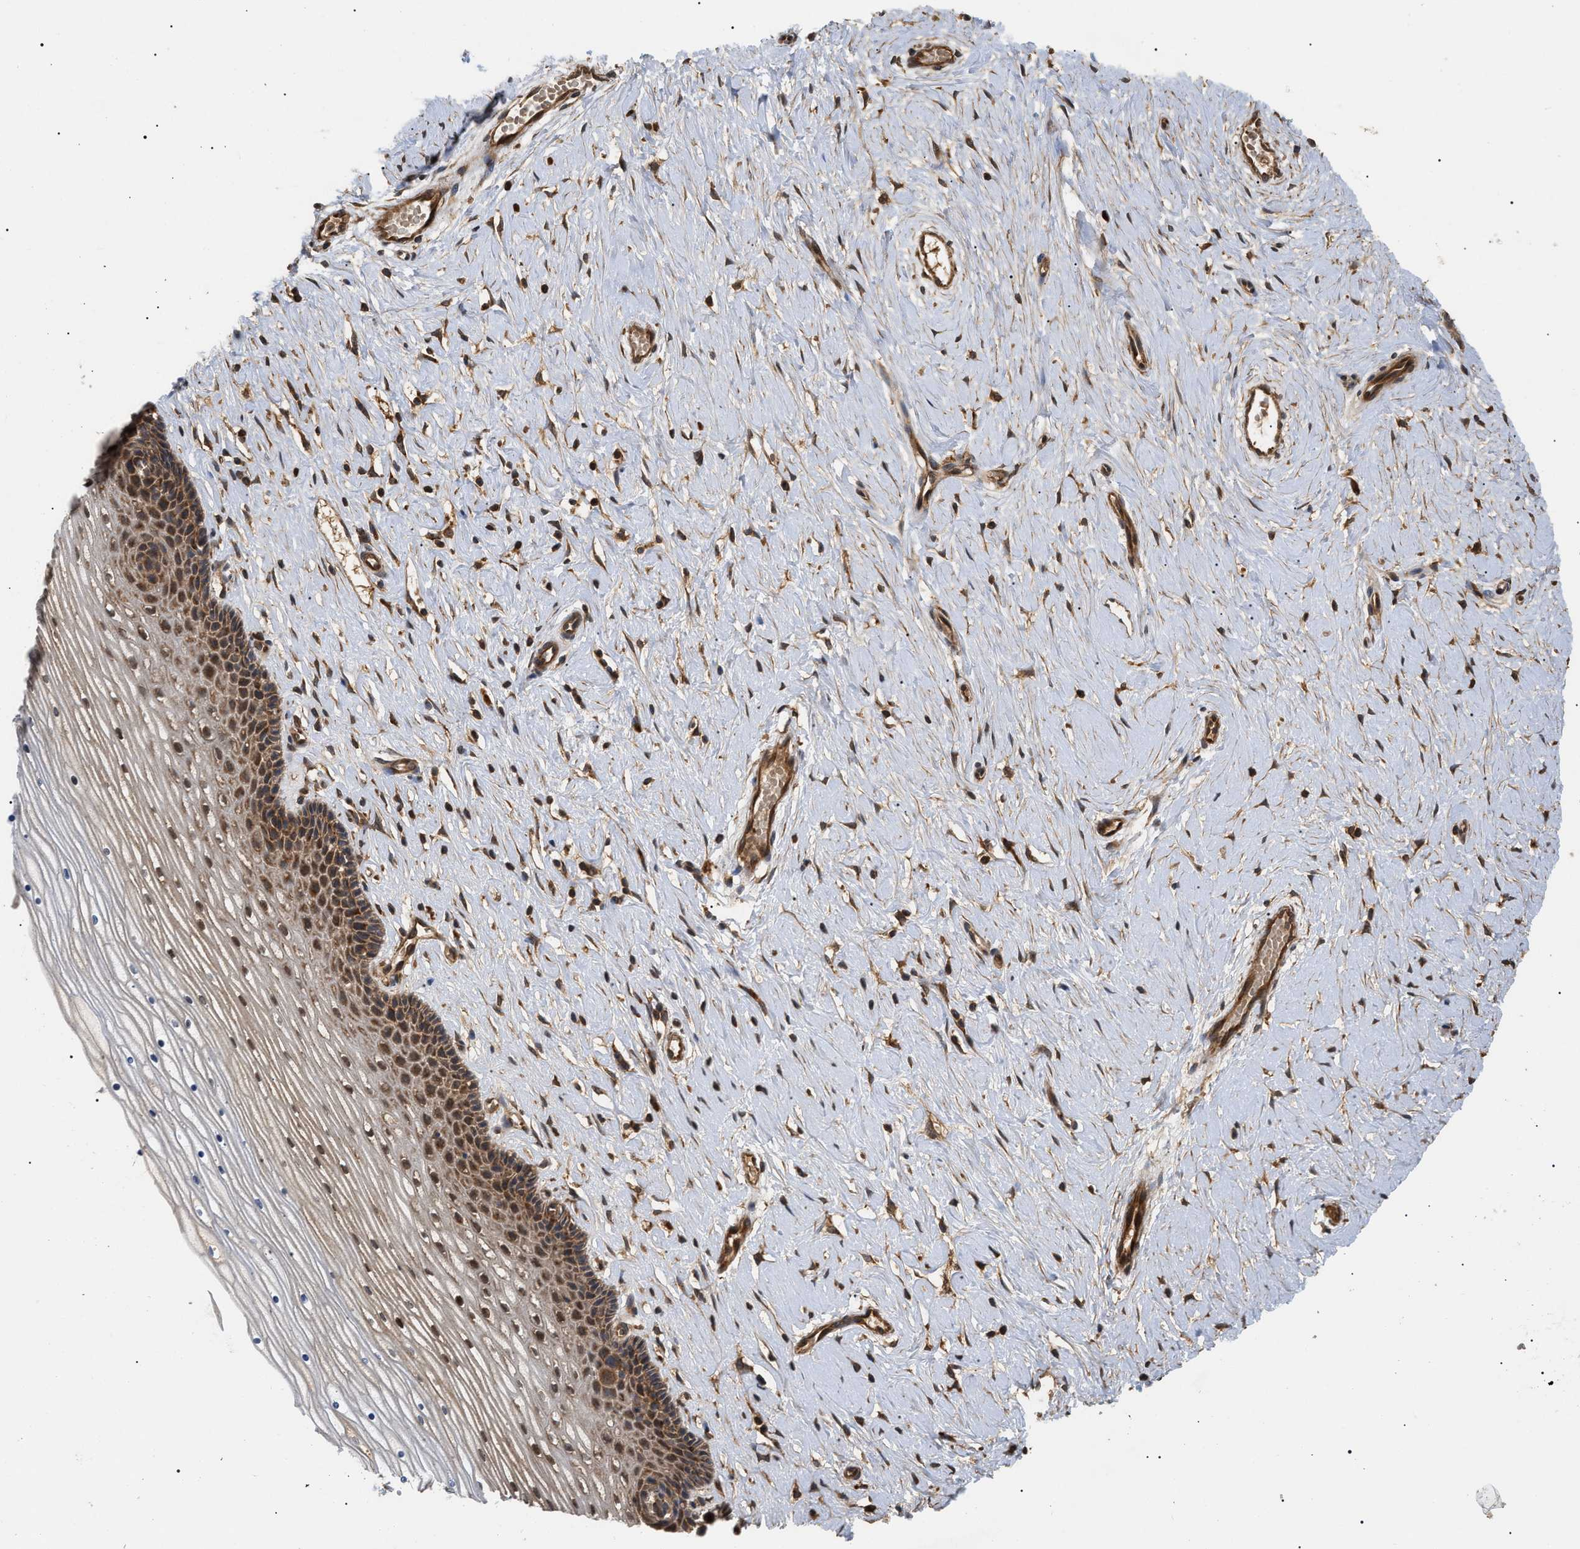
{"staining": {"intensity": "strong", "quantity": ">75%", "location": "cytoplasmic/membranous"}, "tissue": "cervix", "cell_type": "Glandular cells", "image_type": "normal", "snomed": [{"axis": "morphology", "description": "Normal tissue, NOS"}, {"axis": "topography", "description": "Cervix"}], "caption": "Strong cytoplasmic/membranous staining is identified in about >75% of glandular cells in benign cervix. Using DAB (brown) and hematoxylin (blue) stains, captured at high magnification using brightfield microscopy.", "gene": "ASTL", "patient": {"sex": "female", "age": 39}}